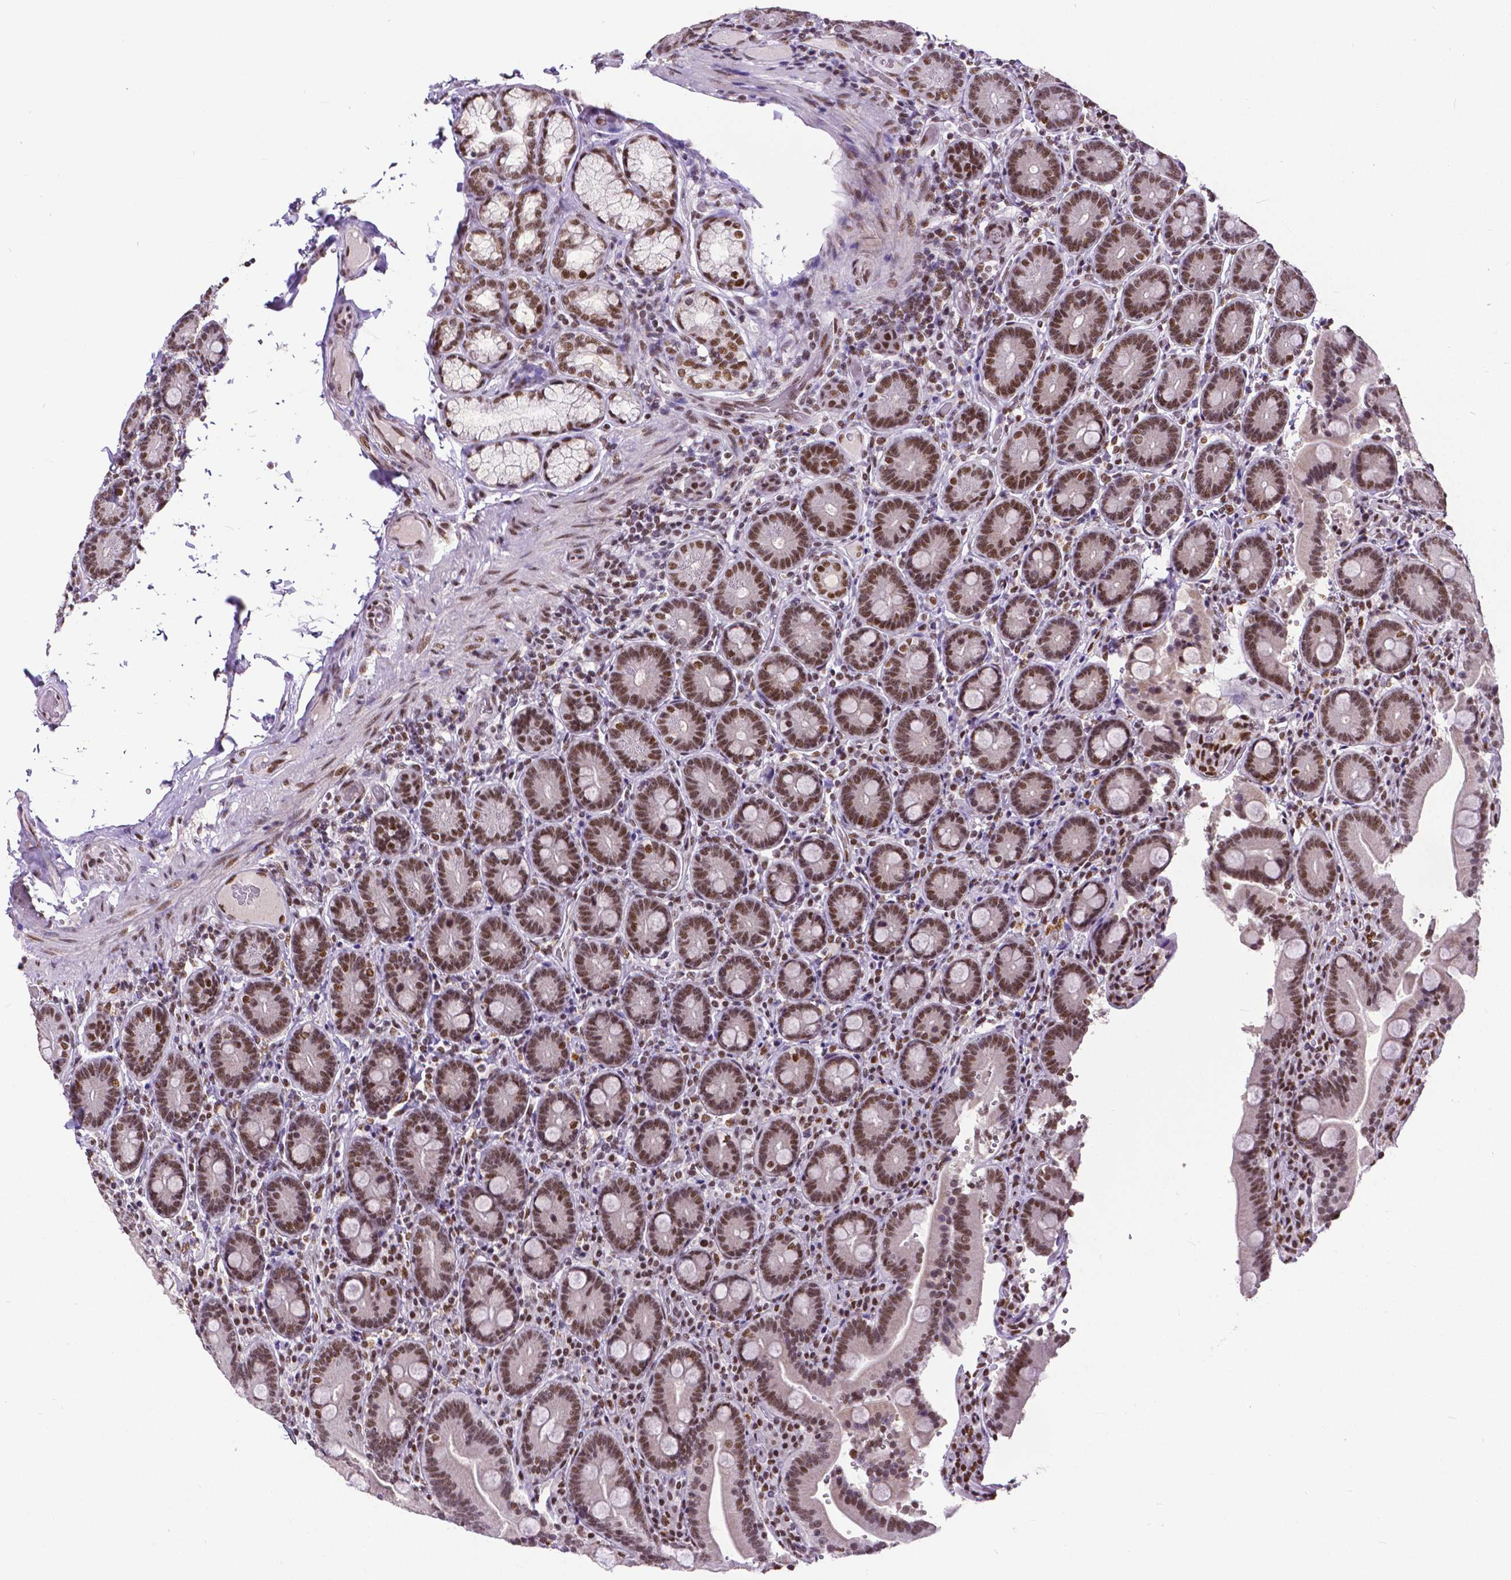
{"staining": {"intensity": "moderate", "quantity": ">75%", "location": "nuclear"}, "tissue": "duodenum", "cell_type": "Glandular cells", "image_type": "normal", "snomed": [{"axis": "morphology", "description": "Normal tissue, NOS"}, {"axis": "topography", "description": "Duodenum"}], "caption": "Duodenum stained with IHC shows moderate nuclear positivity in about >75% of glandular cells.", "gene": "ATRX", "patient": {"sex": "female", "age": 62}}